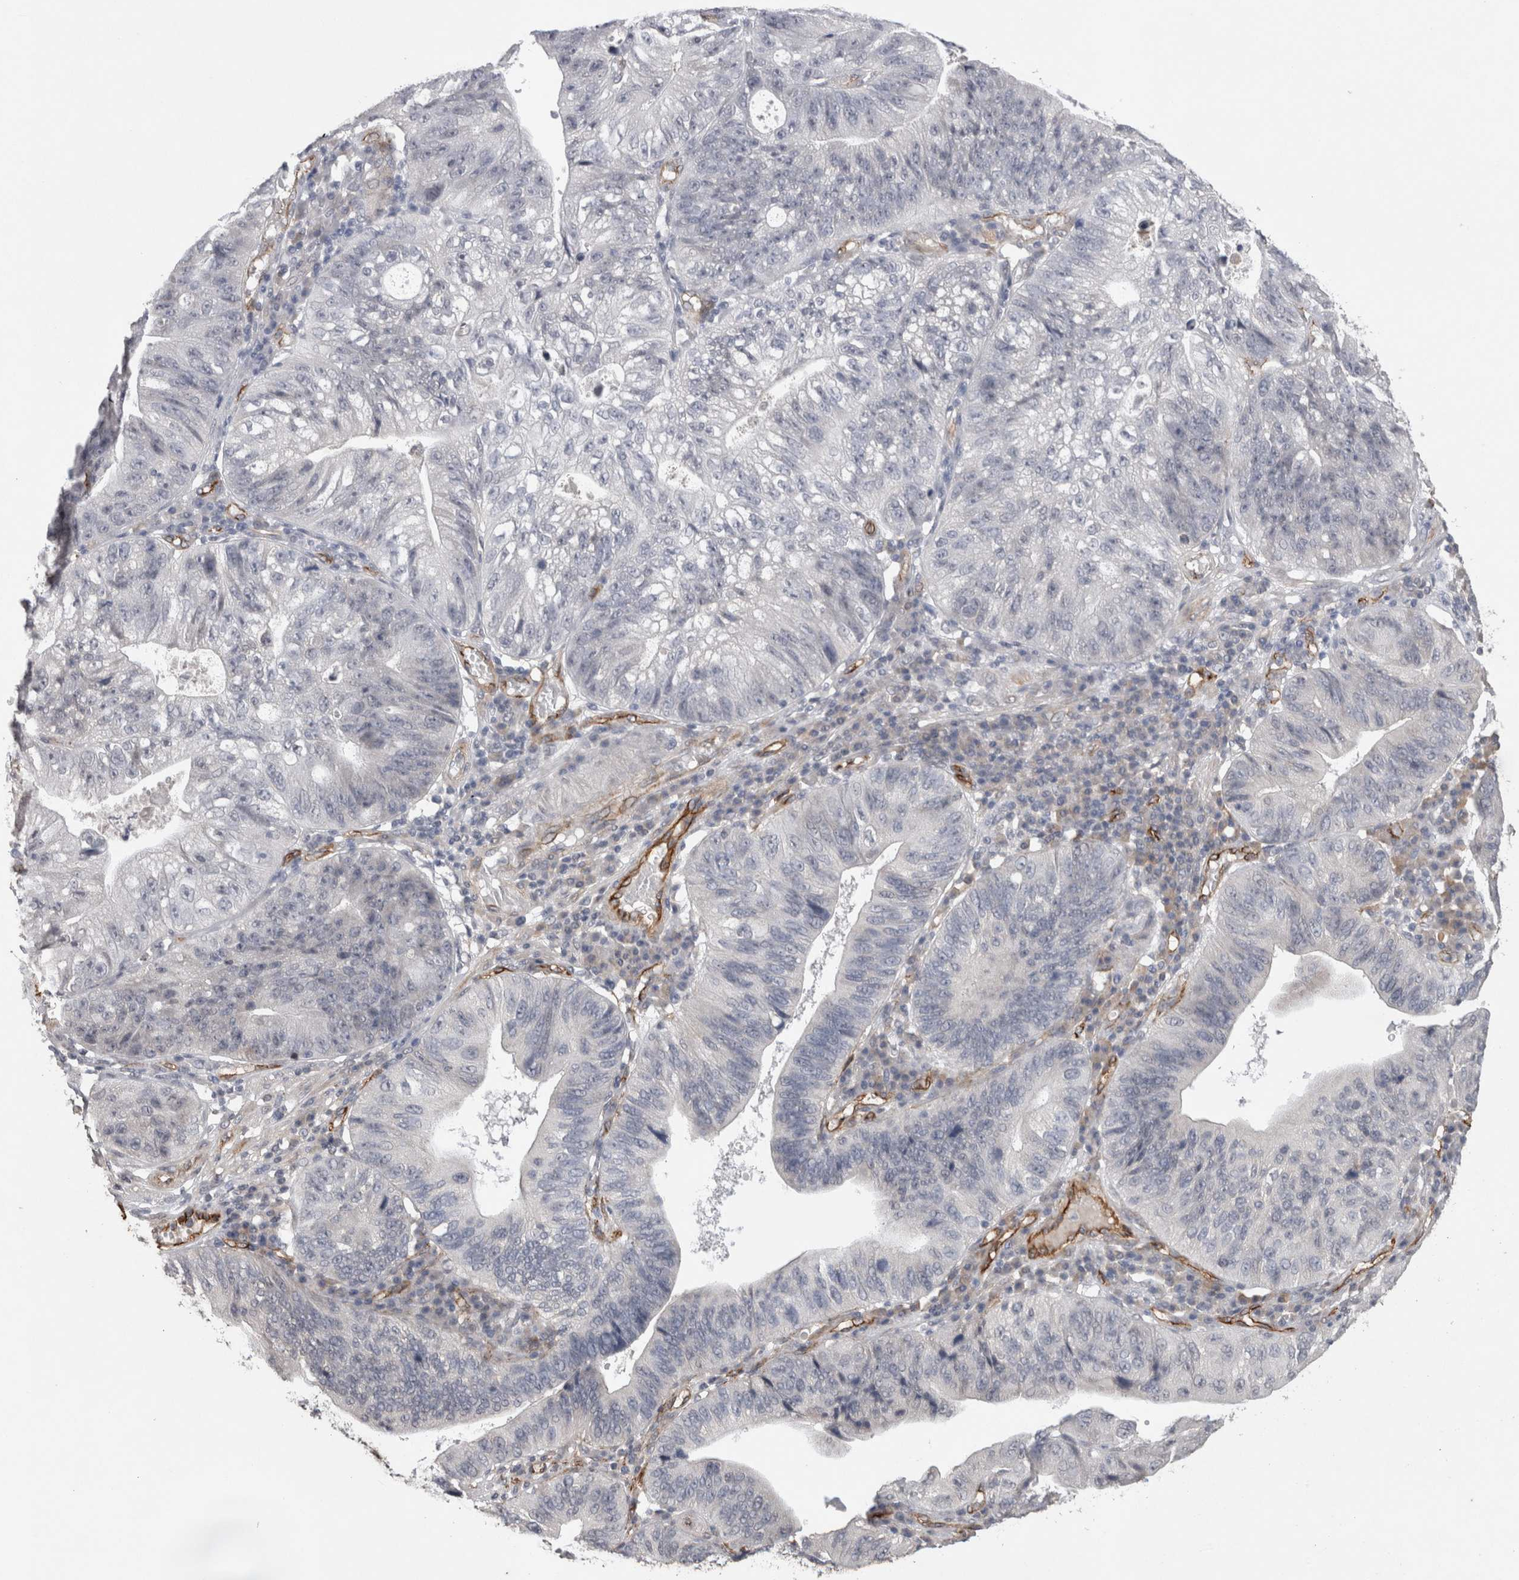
{"staining": {"intensity": "negative", "quantity": "none", "location": "none"}, "tissue": "stomach cancer", "cell_type": "Tumor cells", "image_type": "cancer", "snomed": [{"axis": "morphology", "description": "Adenocarcinoma, NOS"}, {"axis": "topography", "description": "Stomach"}], "caption": "Protein analysis of stomach adenocarcinoma displays no significant expression in tumor cells. (DAB immunohistochemistry (IHC), high magnification).", "gene": "CDH13", "patient": {"sex": "male", "age": 59}}